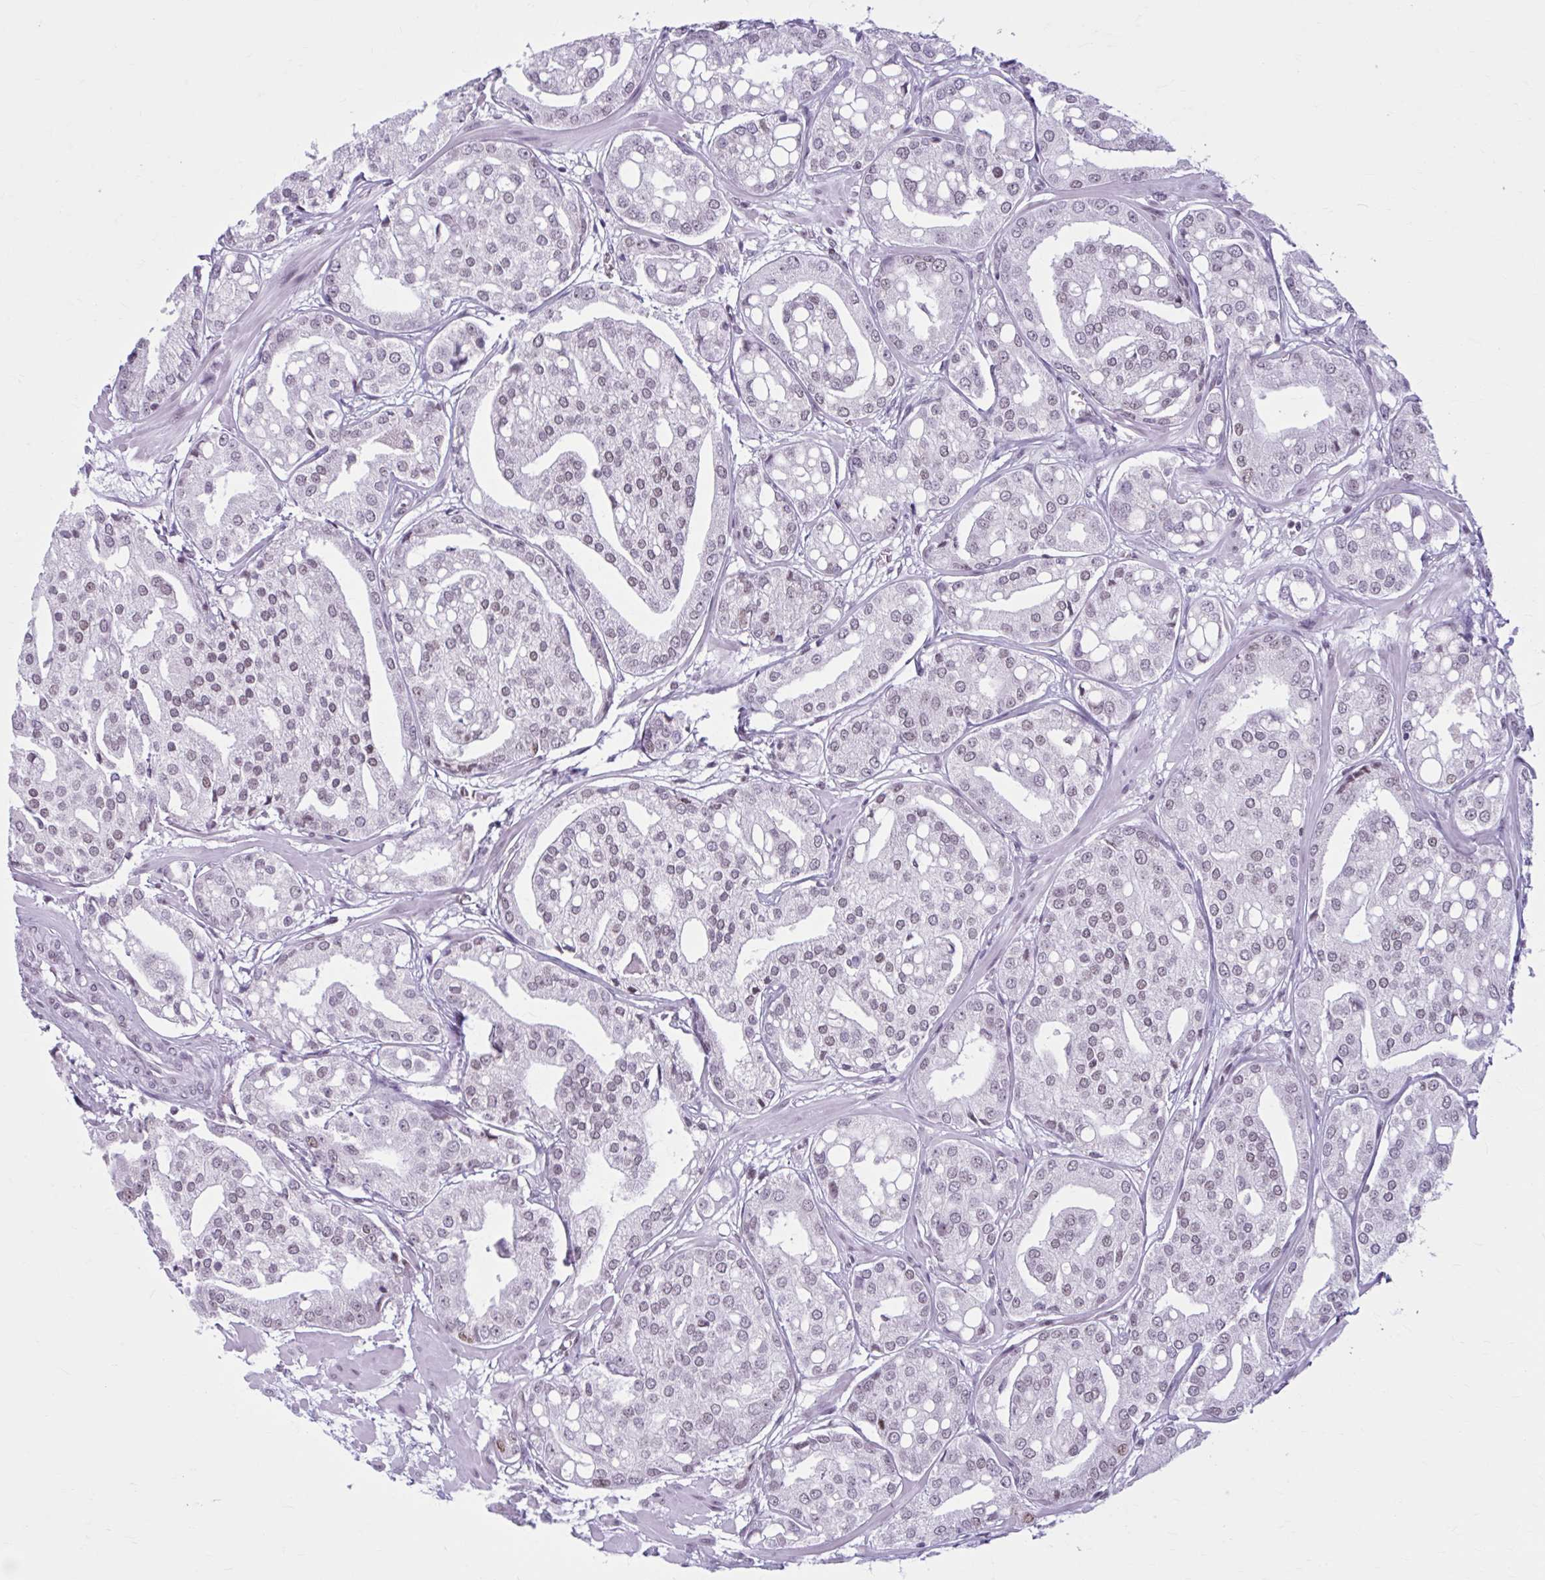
{"staining": {"intensity": "weak", "quantity": "25%-75%", "location": "nuclear"}, "tissue": "renal cancer", "cell_type": "Tumor cells", "image_type": "cancer", "snomed": [{"axis": "morphology", "description": "Adenocarcinoma, NOS"}, {"axis": "topography", "description": "Urinary bladder"}], "caption": "Weak nuclear positivity for a protein is present in approximately 25%-75% of tumor cells of adenocarcinoma (renal) using immunohistochemistry.", "gene": "PABIR1", "patient": {"sex": "male", "age": 61}}